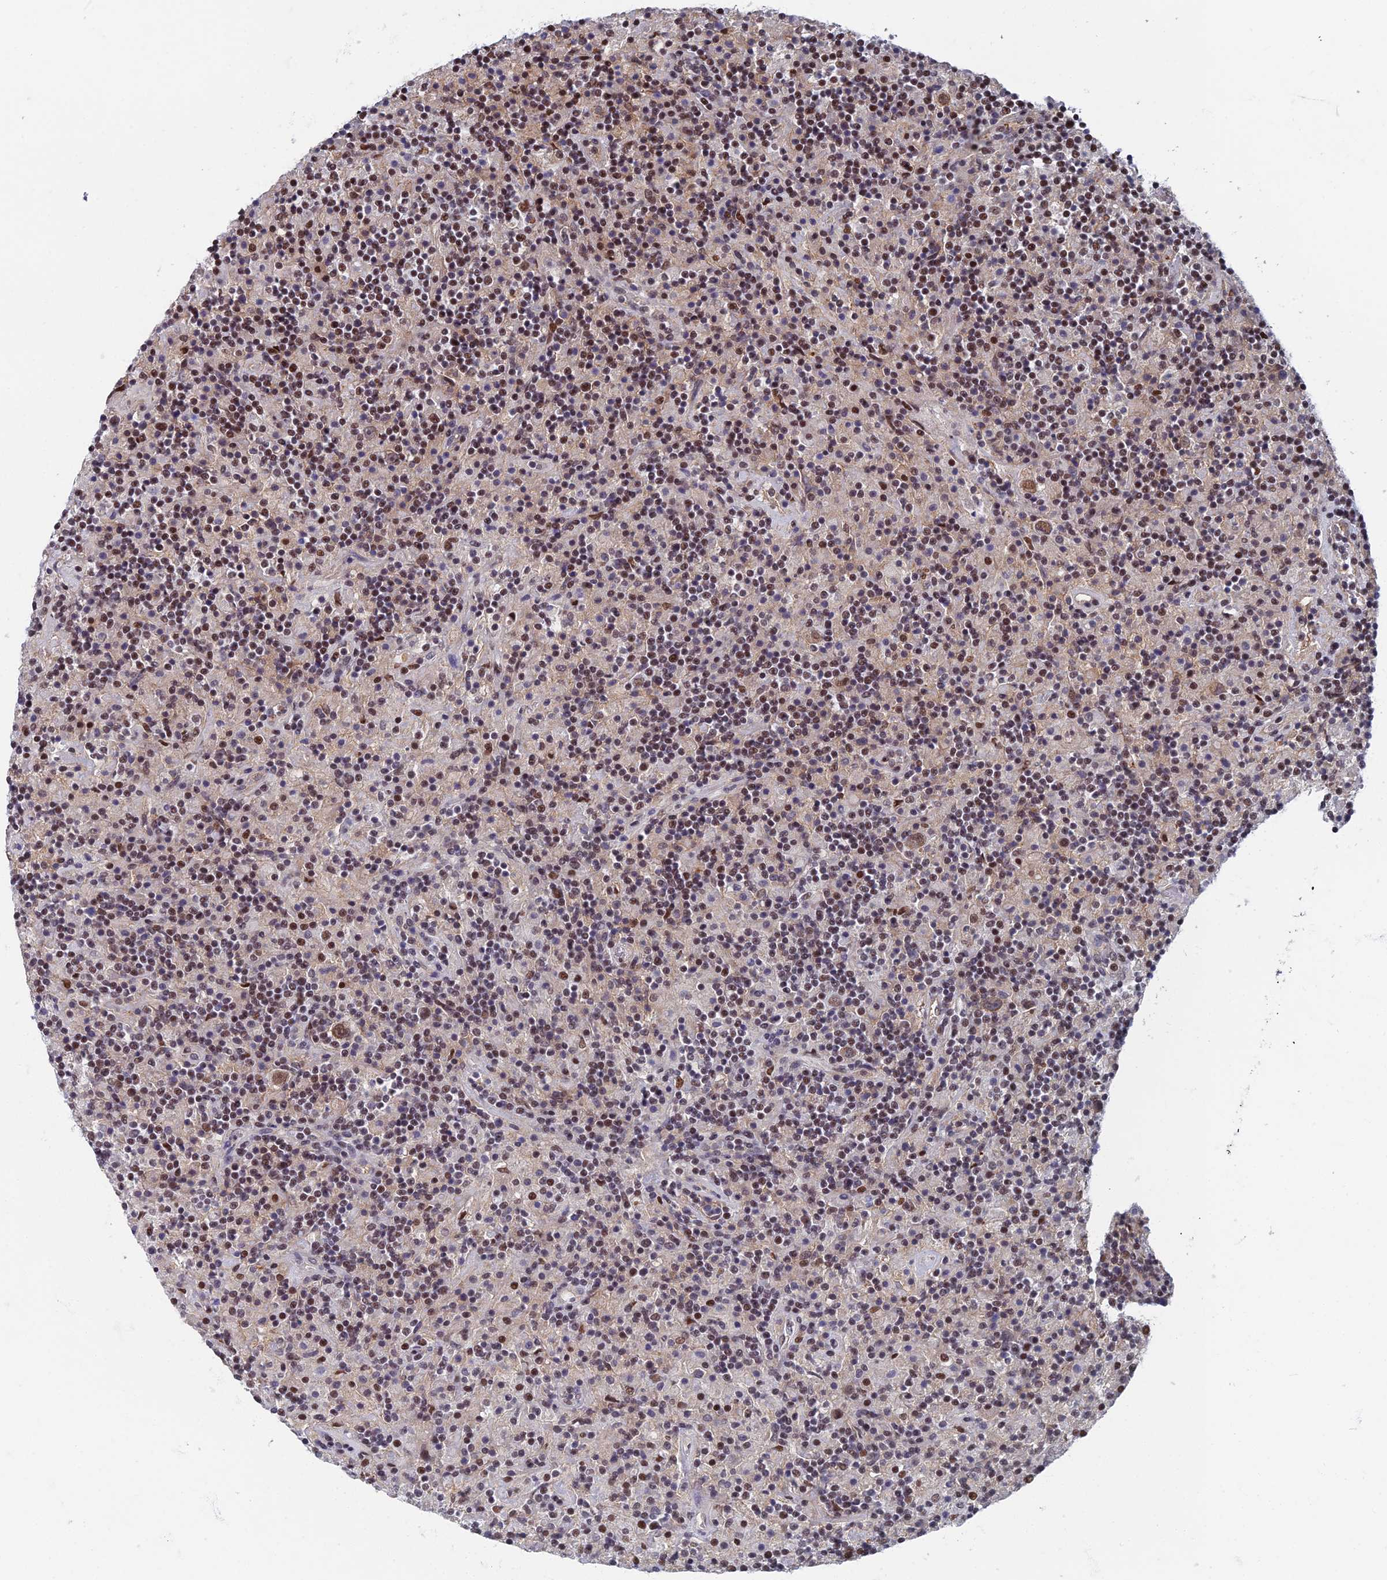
{"staining": {"intensity": "weak", "quantity": "25%-75%", "location": "cytoplasmic/membranous,nuclear"}, "tissue": "lymphoma", "cell_type": "Tumor cells", "image_type": "cancer", "snomed": [{"axis": "morphology", "description": "Hodgkin's disease, NOS"}, {"axis": "topography", "description": "Lymph node"}], "caption": "This histopathology image displays immunohistochemistry (IHC) staining of human Hodgkin's disease, with low weak cytoplasmic/membranous and nuclear staining in approximately 25%-75% of tumor cells.", "gene": "TAF13", "patient": {"sex": "male", "age": 70}}